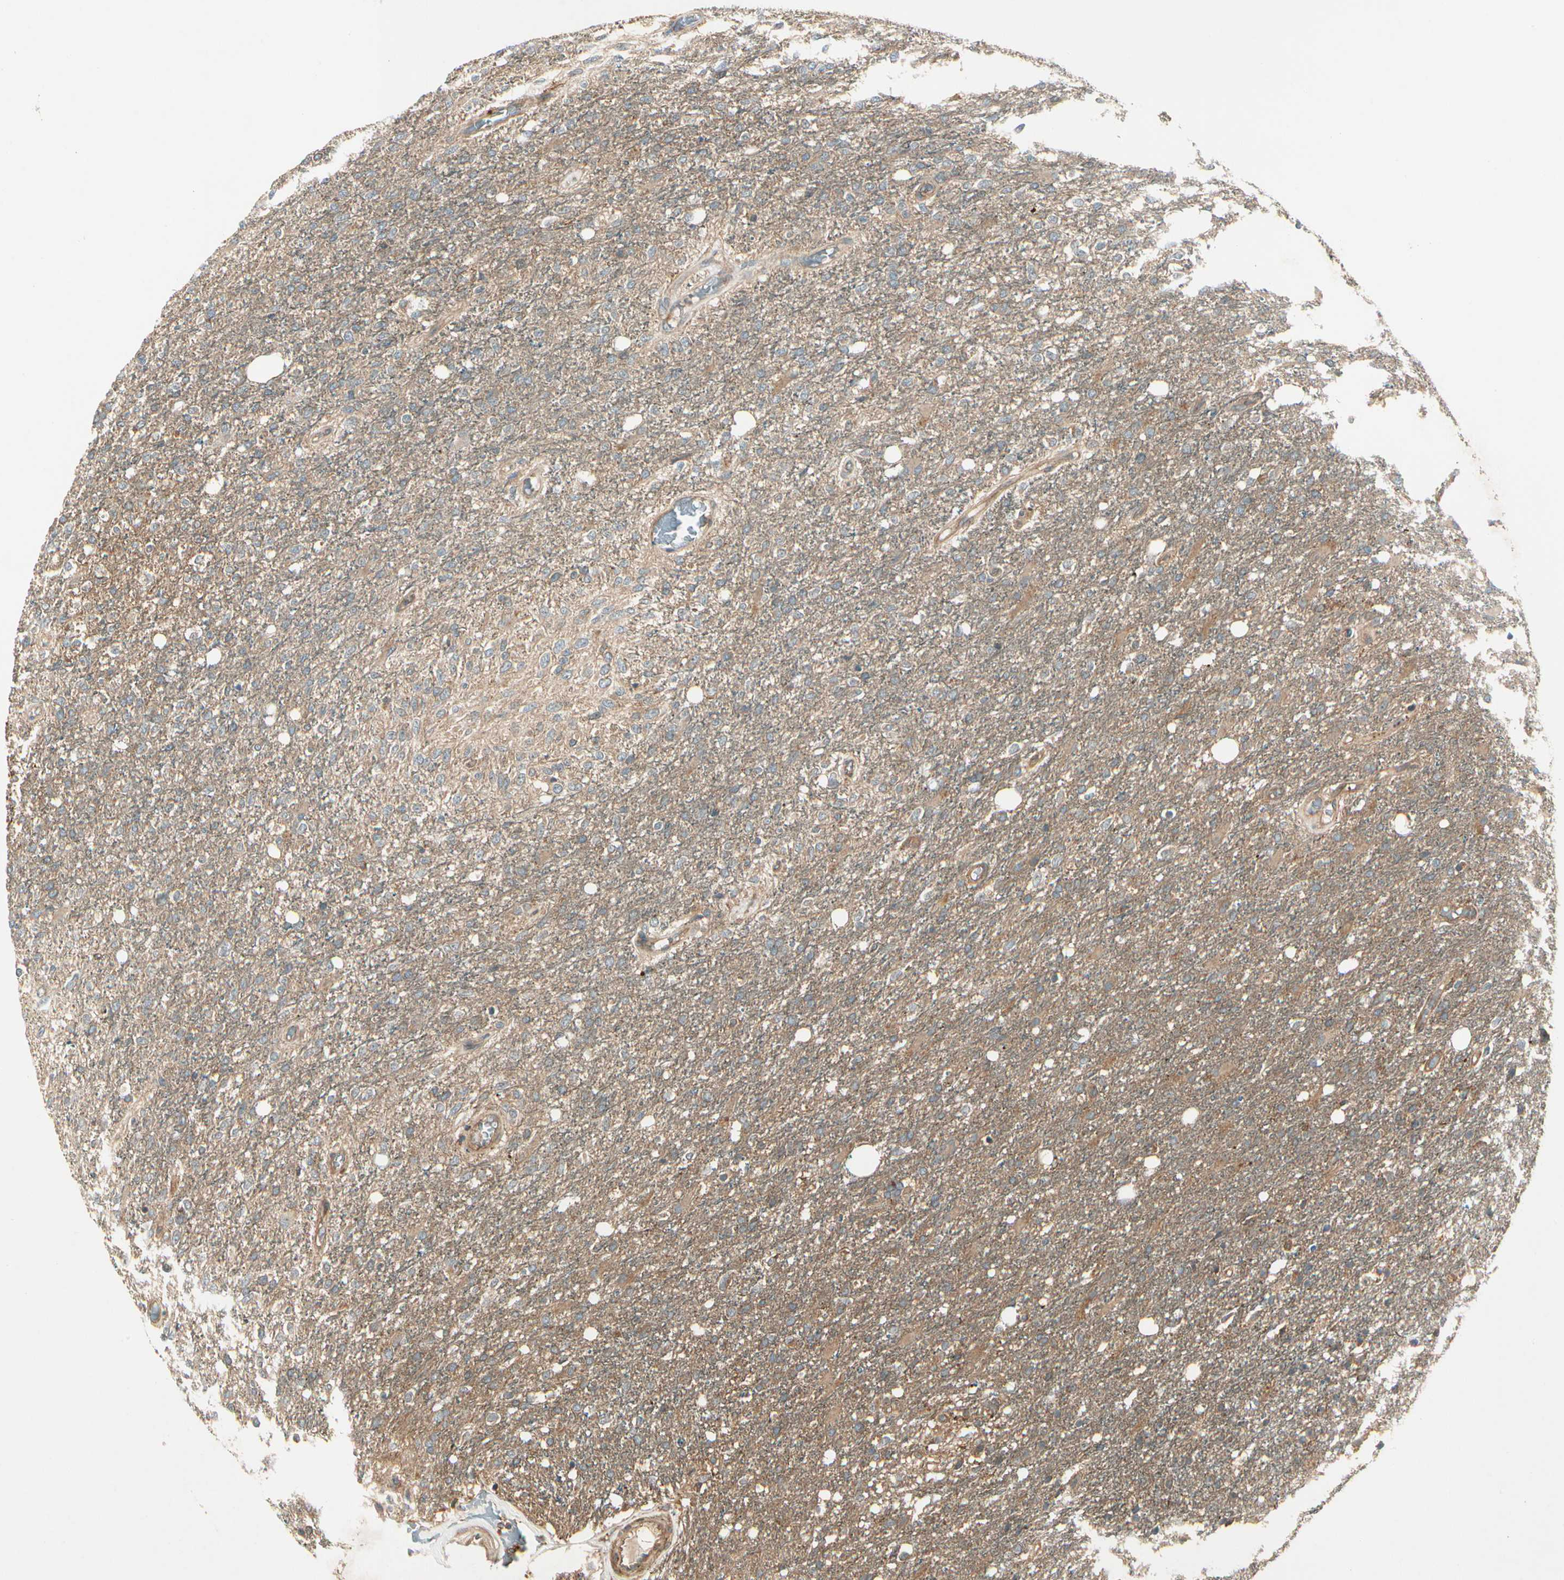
{"staining": {"intensity": "moderate", "quantity": ">75%", "location": "cytoplasmic/membranous"}, "tissue": "glioma", "cell_type": "Tumor cells", "image_type": "cancer", "snomed": [{"axis": "morphology", "description": "Normal tissue, NOS"}, {"axis": "morphology", "description": "Glioma, malignant, High grade"}, {"axis": "topography", "description": "Cerebral cortex"}], "caption": "Moderate cytoplasmic/membranous protein staining is seen in approximately >75% of tumor cells in glioma. Nuclei are stained in blue.", "gene": "FKBP15", "patient": {"sex": "male", "age": 77}}